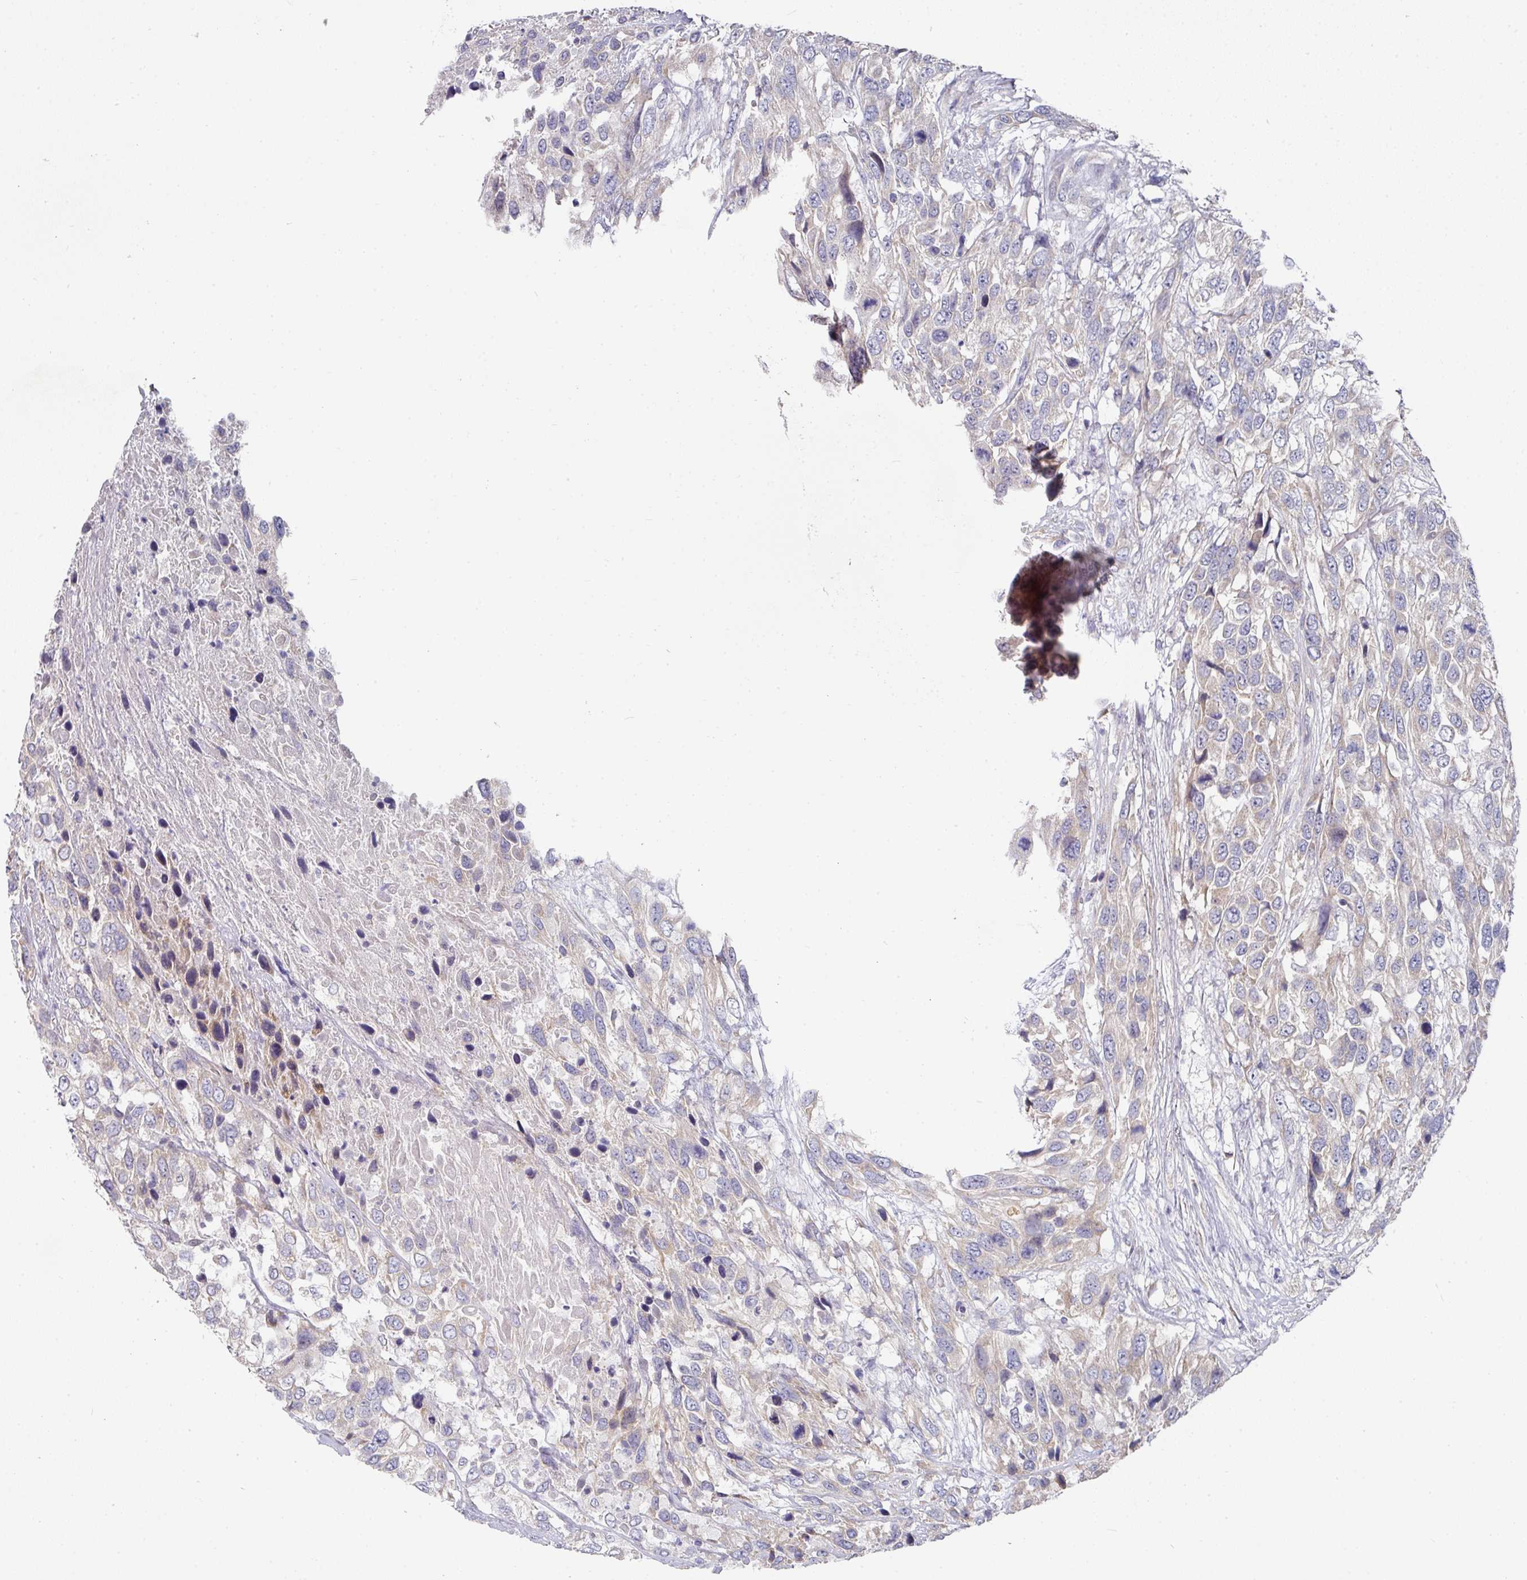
{"staining": {"intensity": "negative", "quantity": "none", "location": "none"}, "tissue": "urothelial cancer", "cell_type": "Tumor cells", "image_type": "cancer", "snomed": [{"axis": "morphology", "description": "Urothelial carcinoma, High grade"}, {"axis": "topography", "description": "Urinary bladder"}], "caption": "Immunohistochemistry (IHC) photomicrograph of urothelial cancer stained for a protein (brown), which shows no positivity in tumor cells.", "gene": "PYROXD2", "patient": {"sex": "female", "age": 70}}